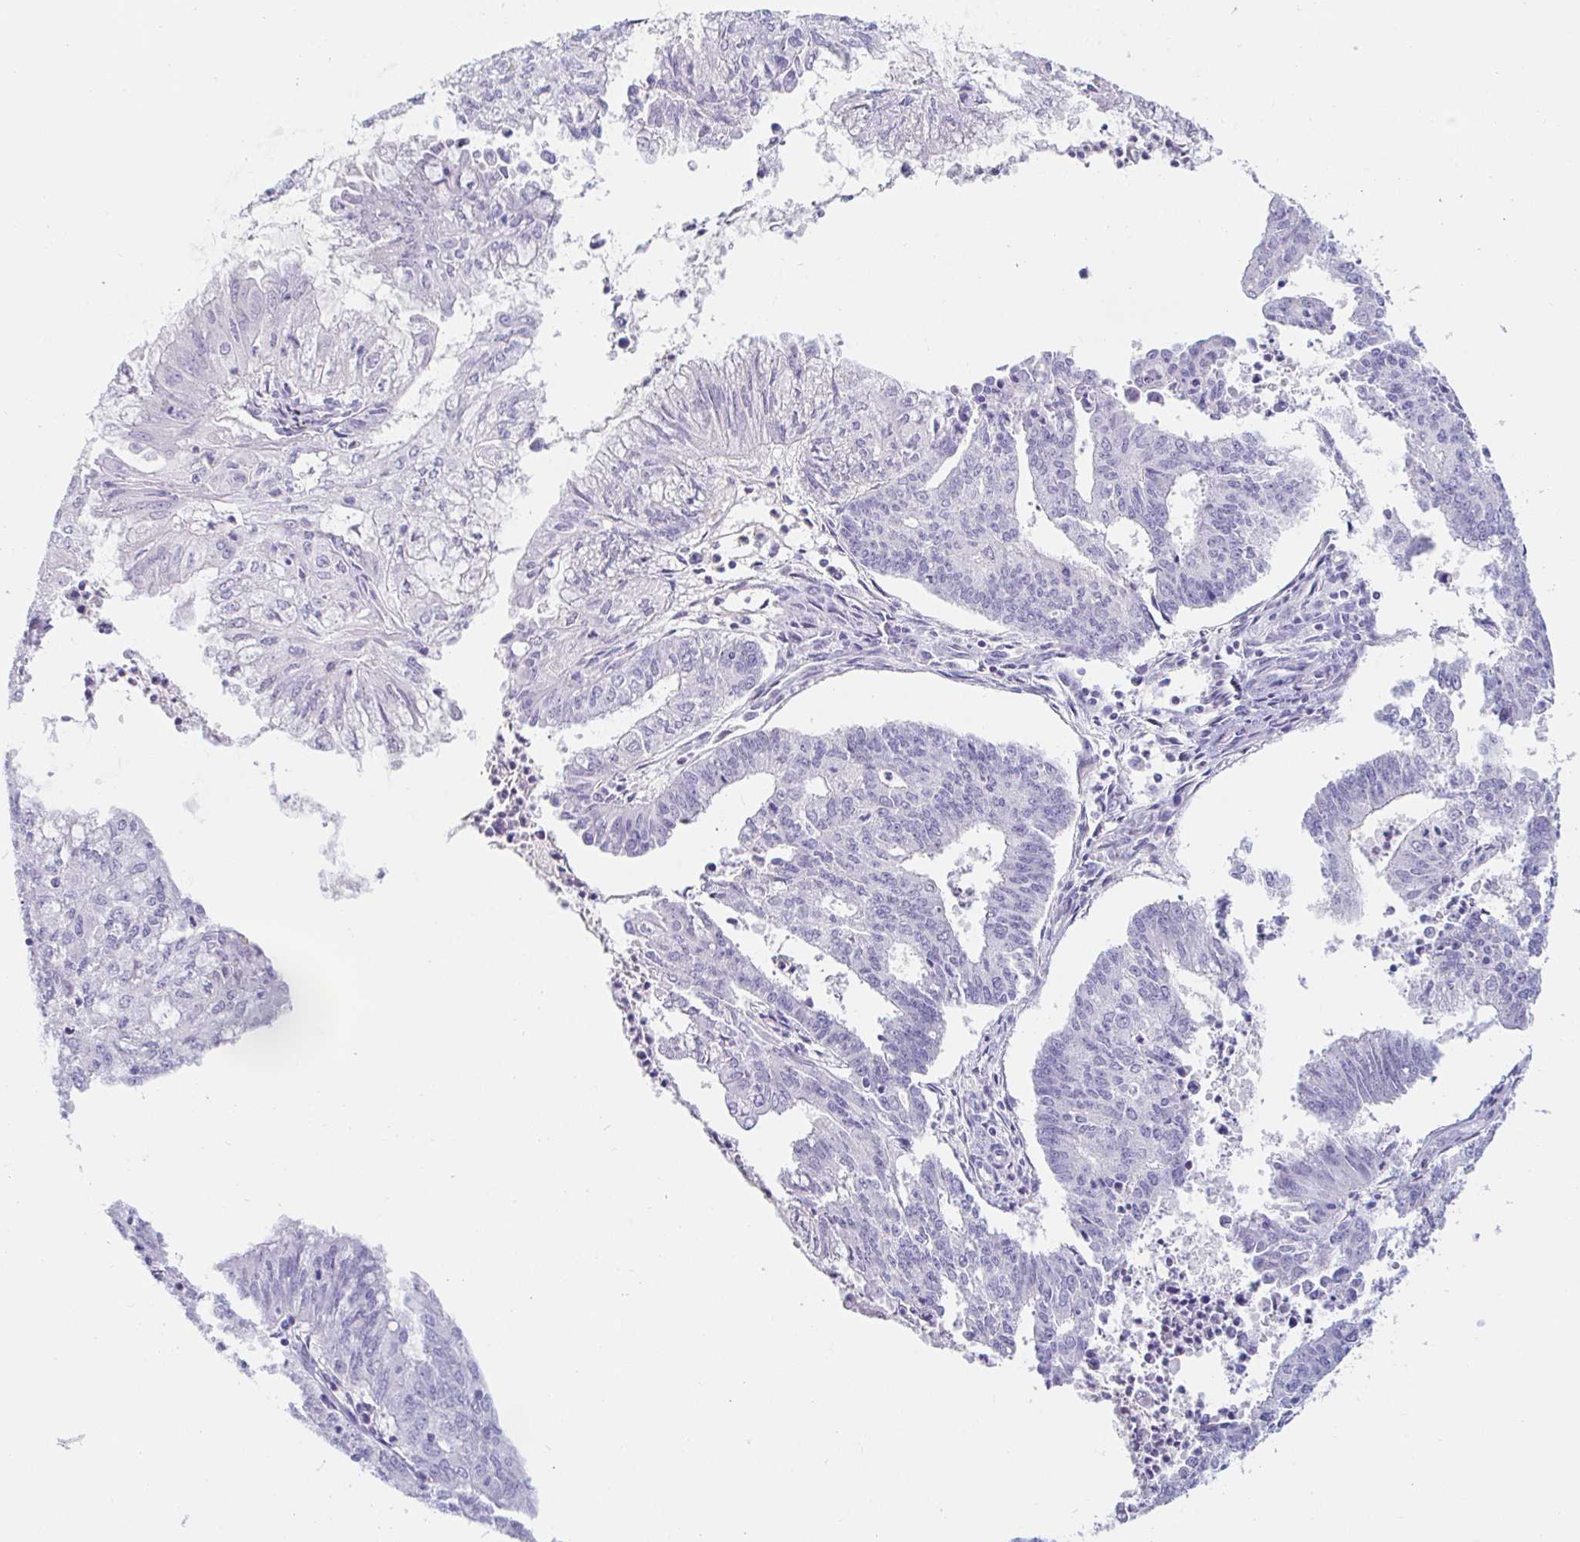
{"staining": {"intensity": "negative", "quantity": "none", "location": "none"}, "tissue": "endometrial cancer", "cell_type": "Tumor cells", "image_type": "cancer", "snomed": [{"axis": "morphology", "description": "Adenocarcinoma, NOS"}, {"axis": "topography", "description": "Endometrium"}], "caption": "The image displays no staining of tumor cells in endometrial cancer (adenocarcinoma).", "gene": "TEX44", "patient": {"sex": "female", "age": 61}}